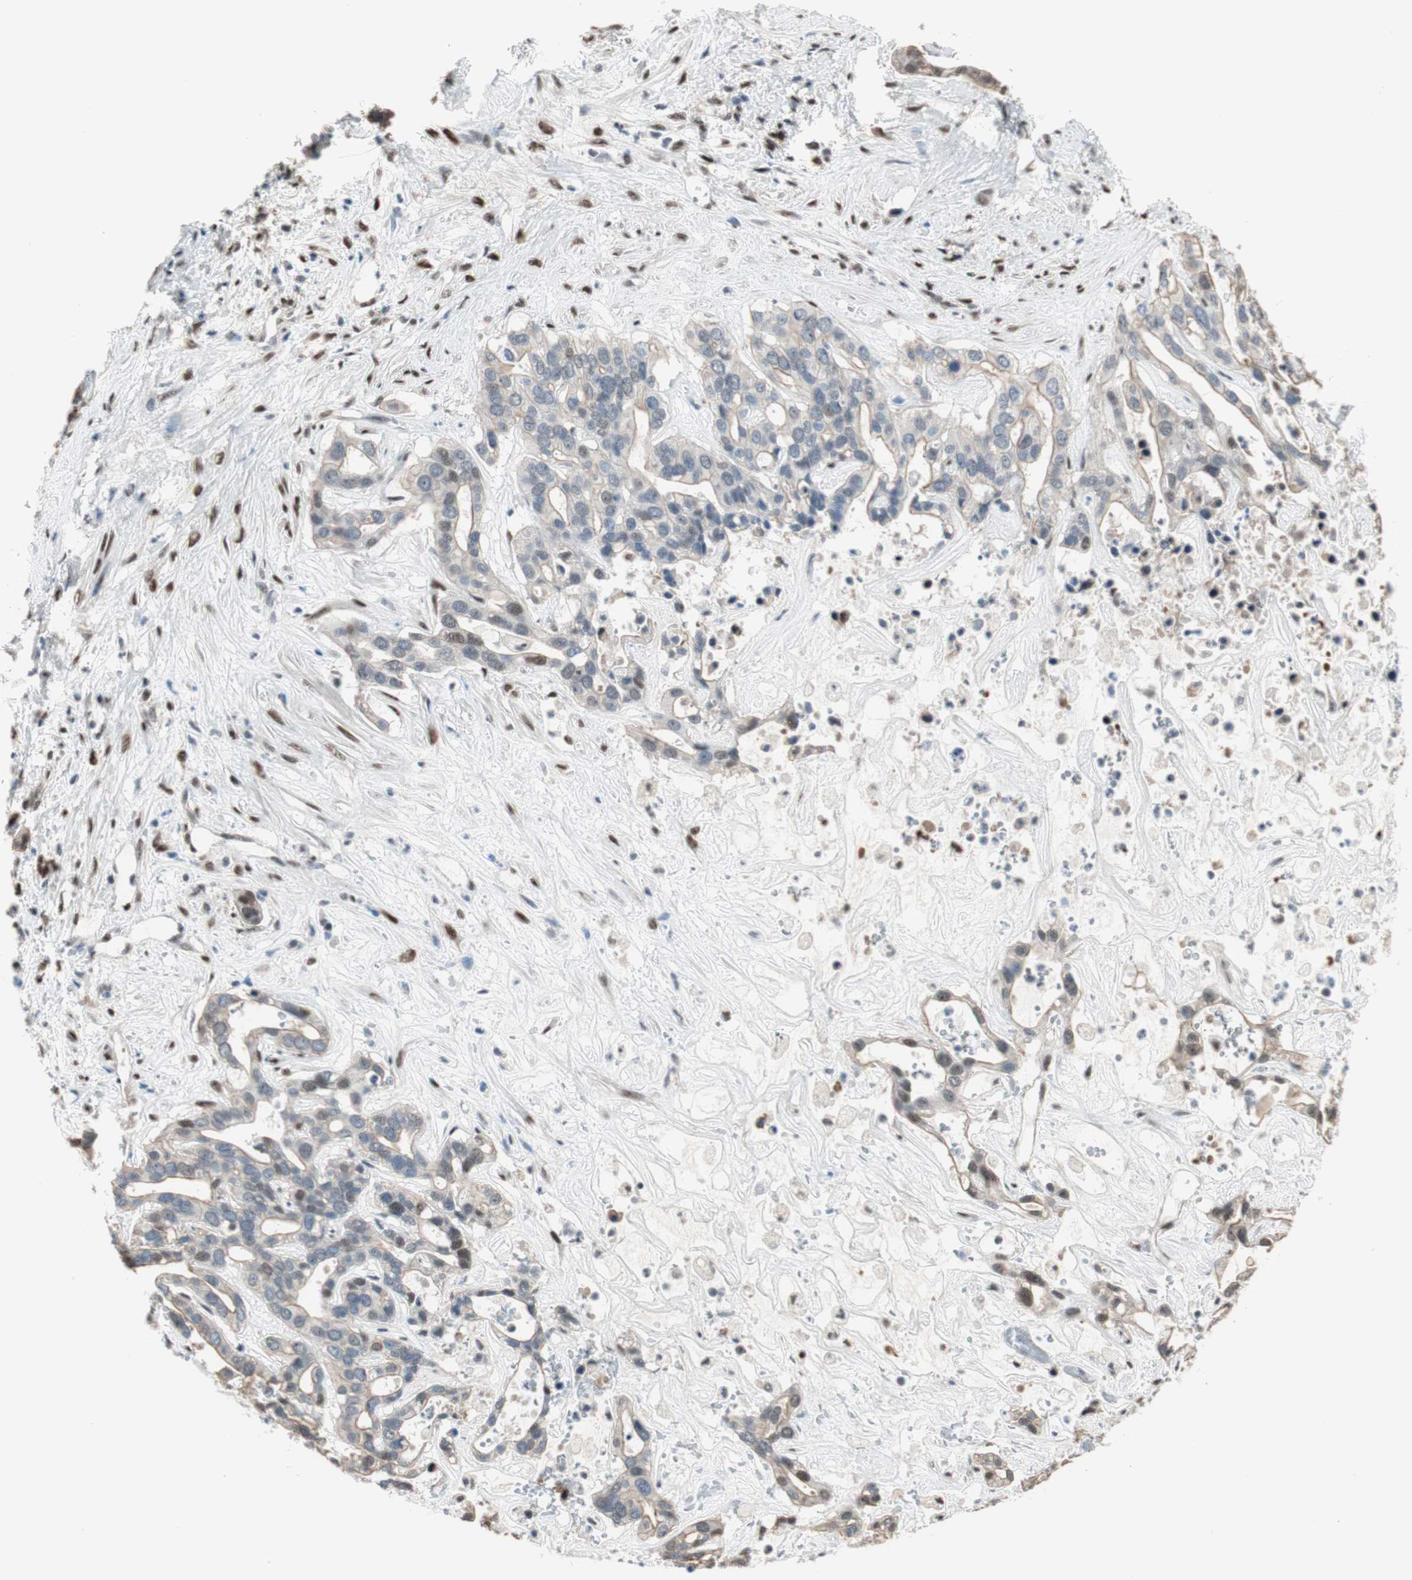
{"staining": {"intensity": "weak", "quantity": "<25%", "location": "cytoplasmic/membranous"}, "tissue": "liver cancer", "cell_type": "Tumor cells", "image_type": "cancer", "snomed": [{"axis": "morphology", "description": "Cholangiocarcinoma"}, {"axis": "topography", "description": "Liver"}], "caption": "Protein analysis of liver cancer (cholangiocarcinoma) reveals no significant staining in tumor cells. (DAB (3,3'-diaminobenzidine) immunohistochemistry (IHC) visualized using brightfield microscopy, high magnification).", "gene": "PML", "patient": {"sex": "female", "age": 65}}